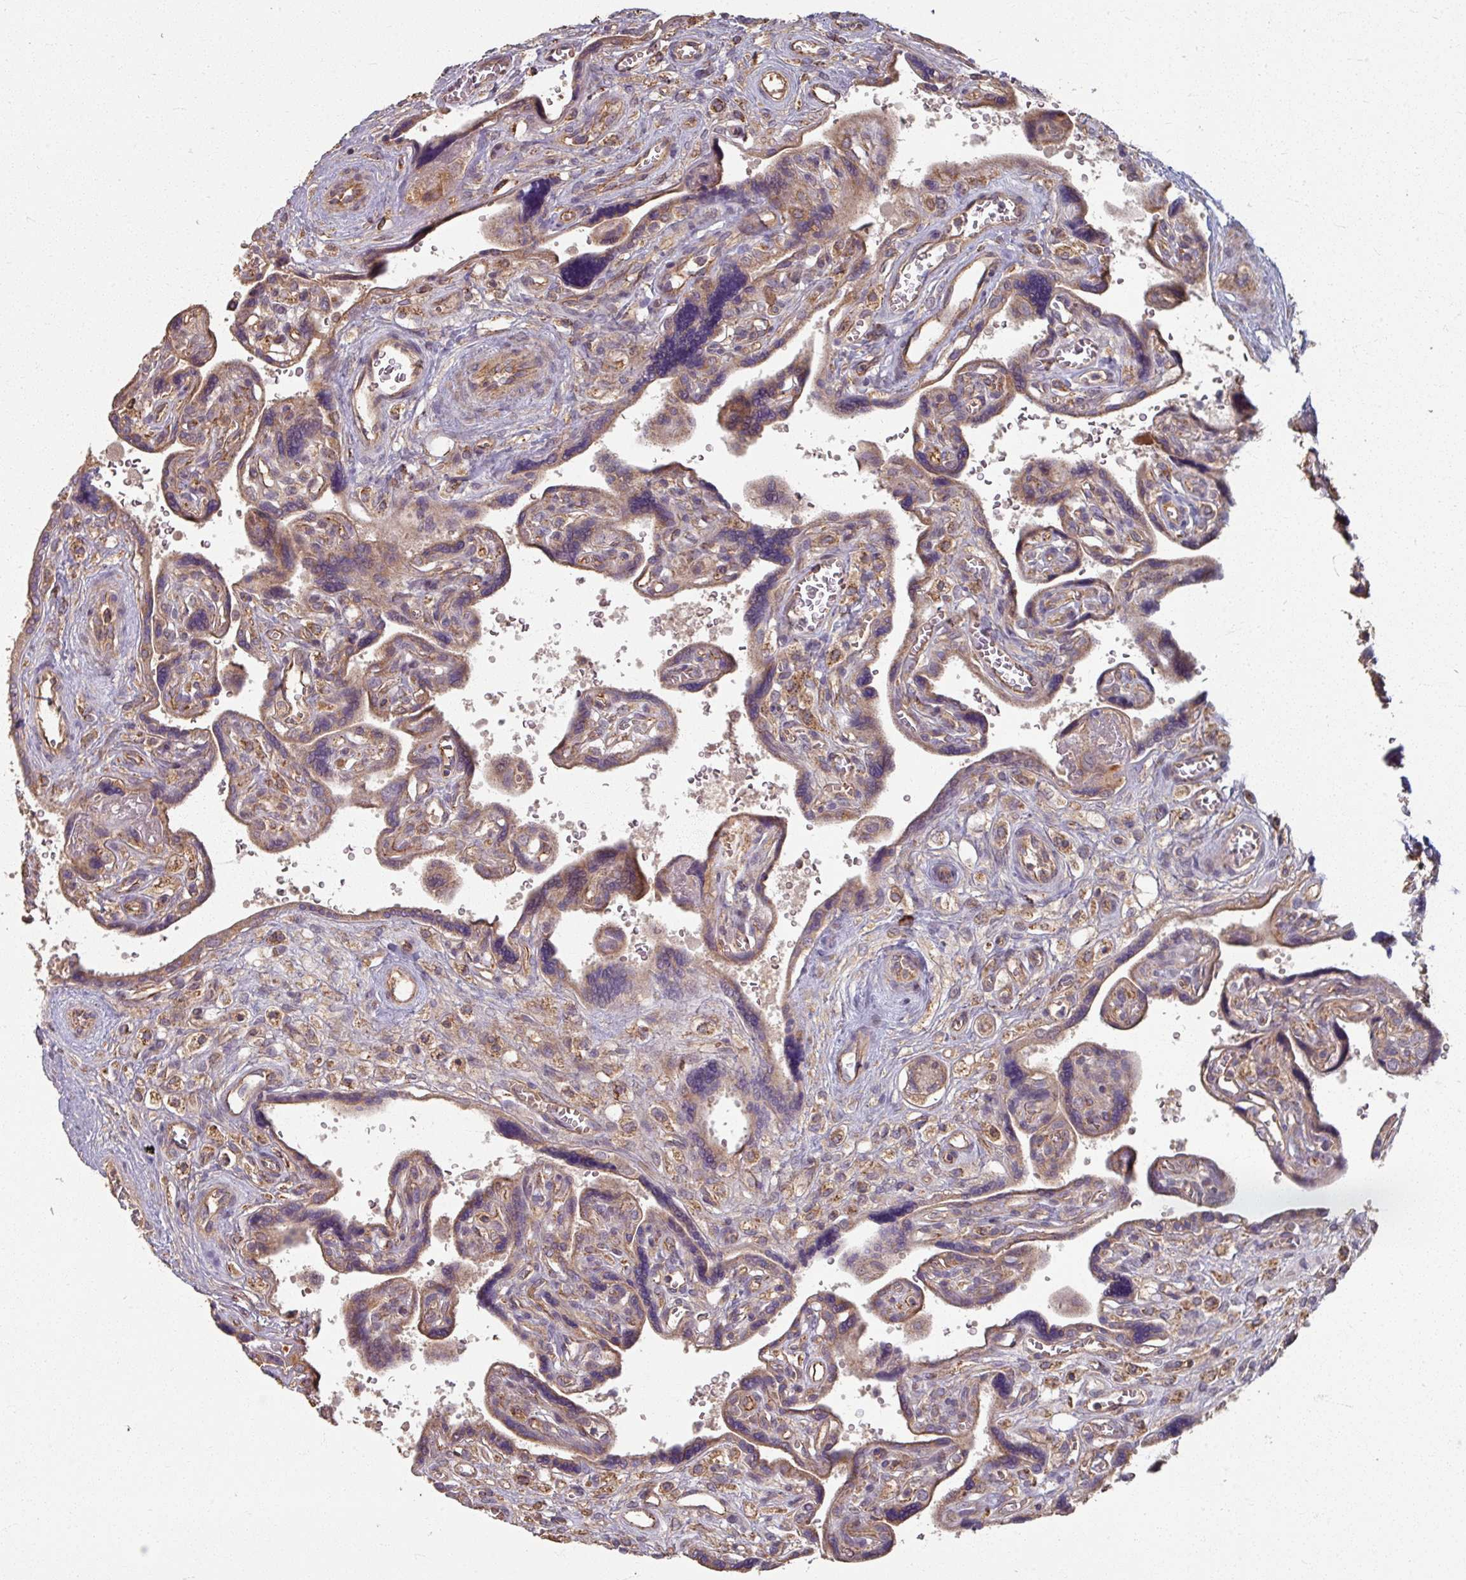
{"staining": {"intensity": "strong", "quantity": ">75%", "location": "cytoplasmic/membranous"}, "tissue": "placenta", "cell_type": "Decidual cells", "image_type": "normal", "snomed": [{"axis": "morphology", "description": "Normal tissue, NOS"}, {"axis": "topography", "description": "Placenta"}], "caption": "Immunohistochemical staining of unremarkable human placenta shows >75% levels of strong cytoplasmic/membranous protein positivity in approximately >75% of decidual cells.", "gene": "CCDC68", "patient": {"sex": "female", "age": 39}}